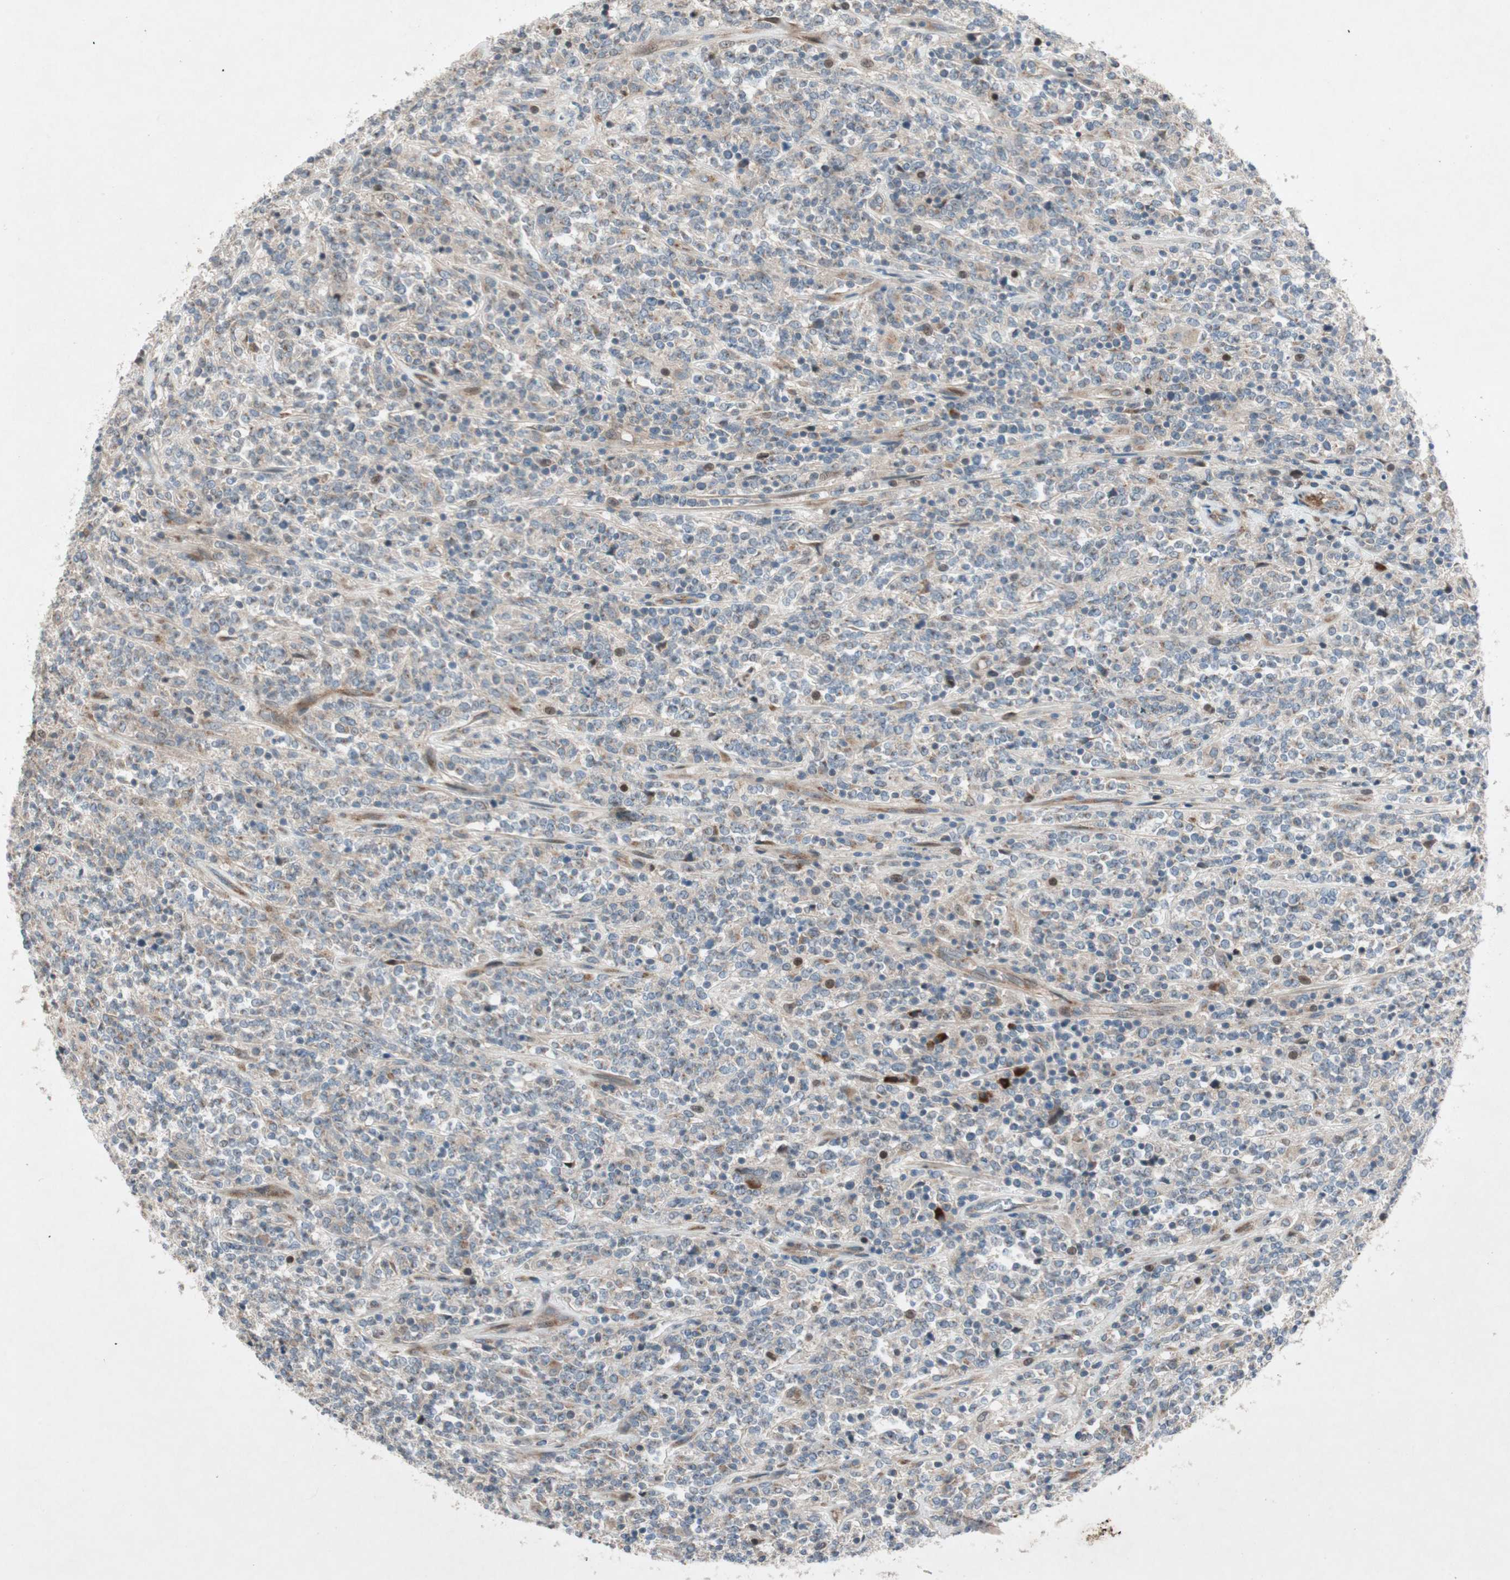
{"staining": {"intensity": "weak", "quantity": "25%-75%", "location": "cytoplasmic/membranous"}, "tissue": "lymphoma", "cell_type": "Tumor cells", "image_type": "cancer", "snomed": [{"axis": "morphology", "description": "Malignant lymphoma, non-Hodgkin's type, High grade"}, {"axis": "topography", "description": "Soft tissue"}], "caption": "Immunohistochemistry photomicrograph of high-grade malignant lymphoma, non-Hodgkin's type stained for a protein (brown), which demonstrates low levels of weak cytoplasmic/membranous expression in about 25%-75% of tumor cells.", "gene": "APOO", "patient": {"sex": "male", "age": 18}}